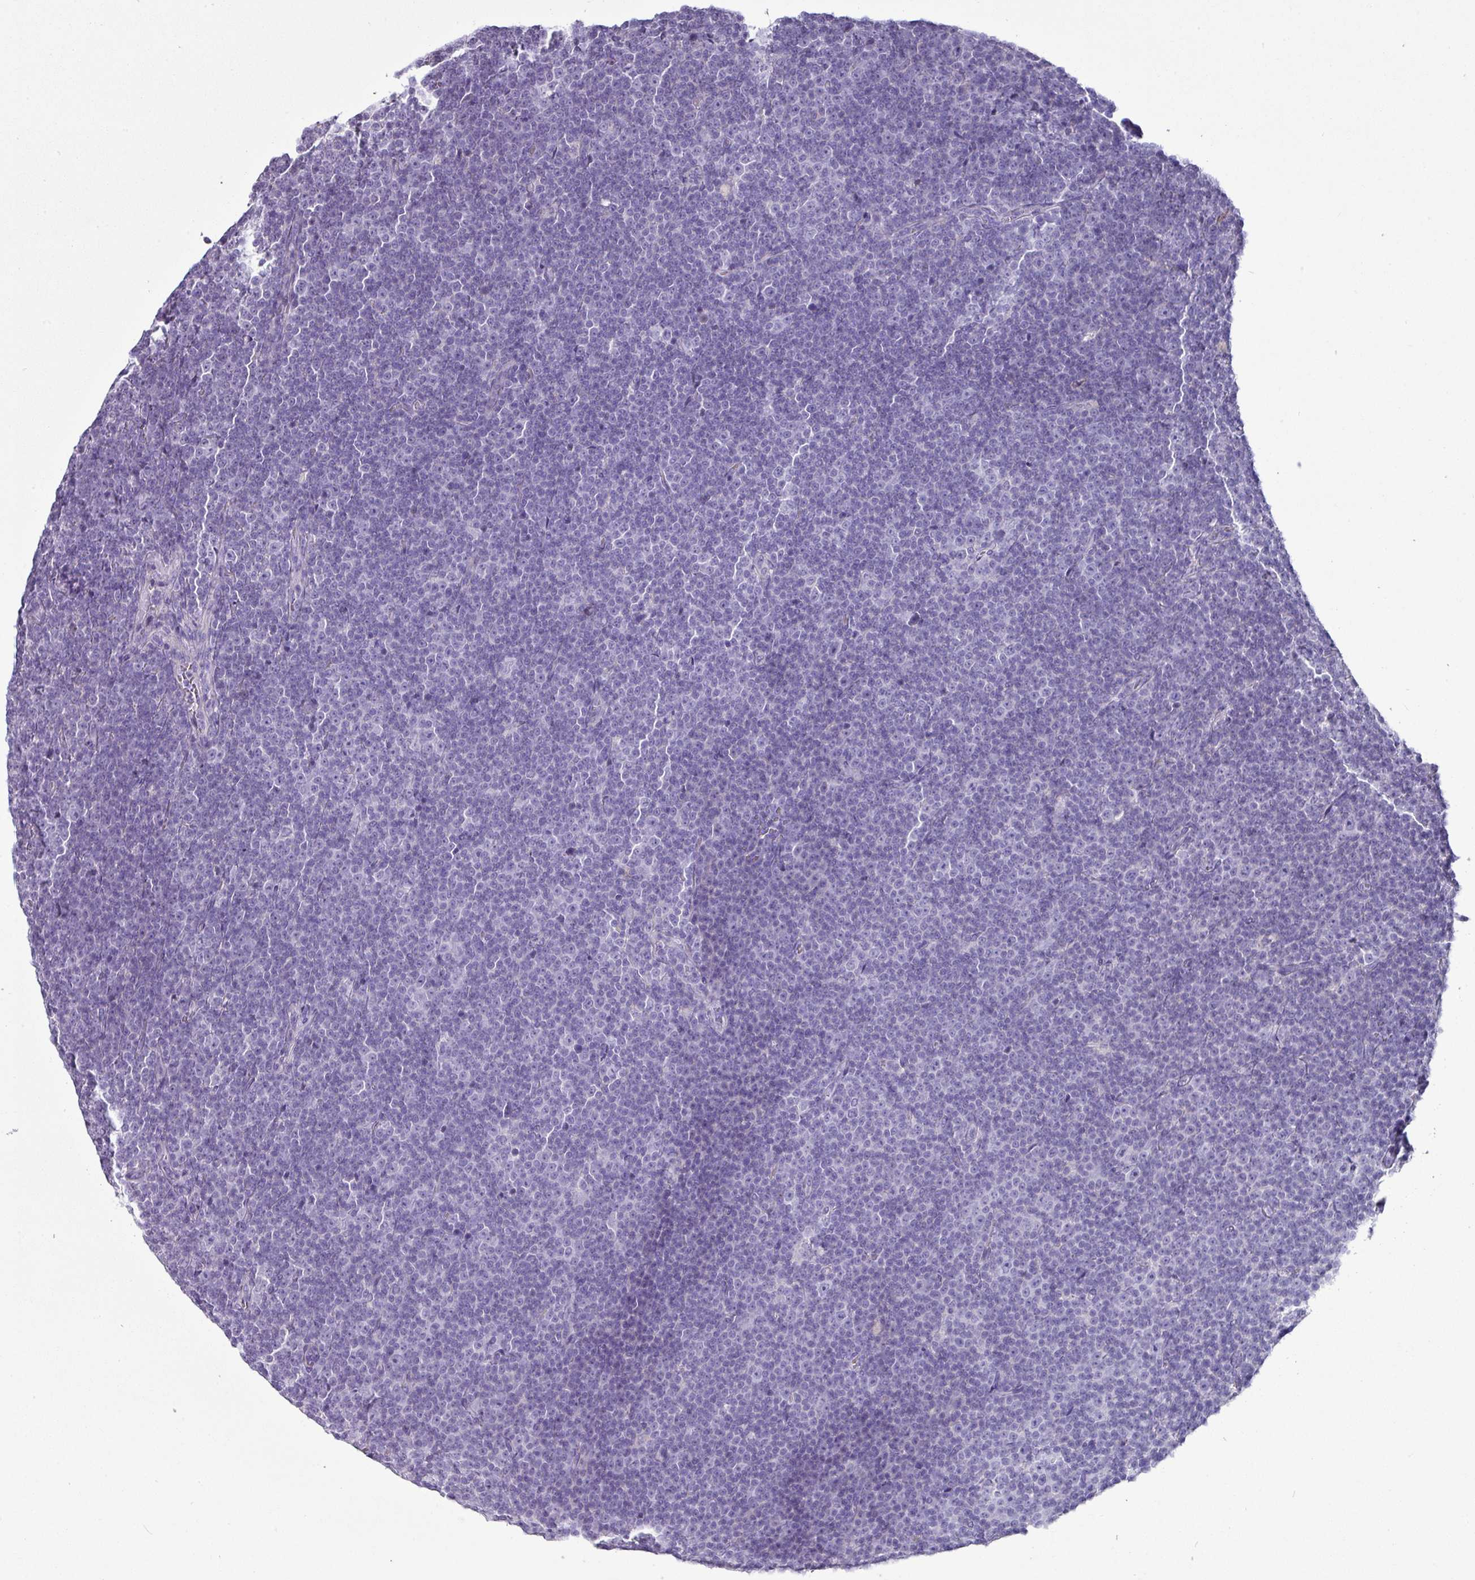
{"staining": {"intensity": "negative", "quantity": "none", "location": "none"}, "tissue": "lymphoma", "cell_type": "Tumor cells", "image_type": "cancer", "snomed": [{"axis": "morphology", "description": "Malignant lymphoma, non-Hodgkin's type, Low grade"}, {"axis": "topography", "description": "Lymph node"}], "caption": "This is an immunohistochemistry (IHC) image of low-grade malignant lymphoma, non-Hodgkin's type. There is no positivity in tumor cells.", "gene": "GSTA3", "patient": {"sex": "female", "age": 67}}